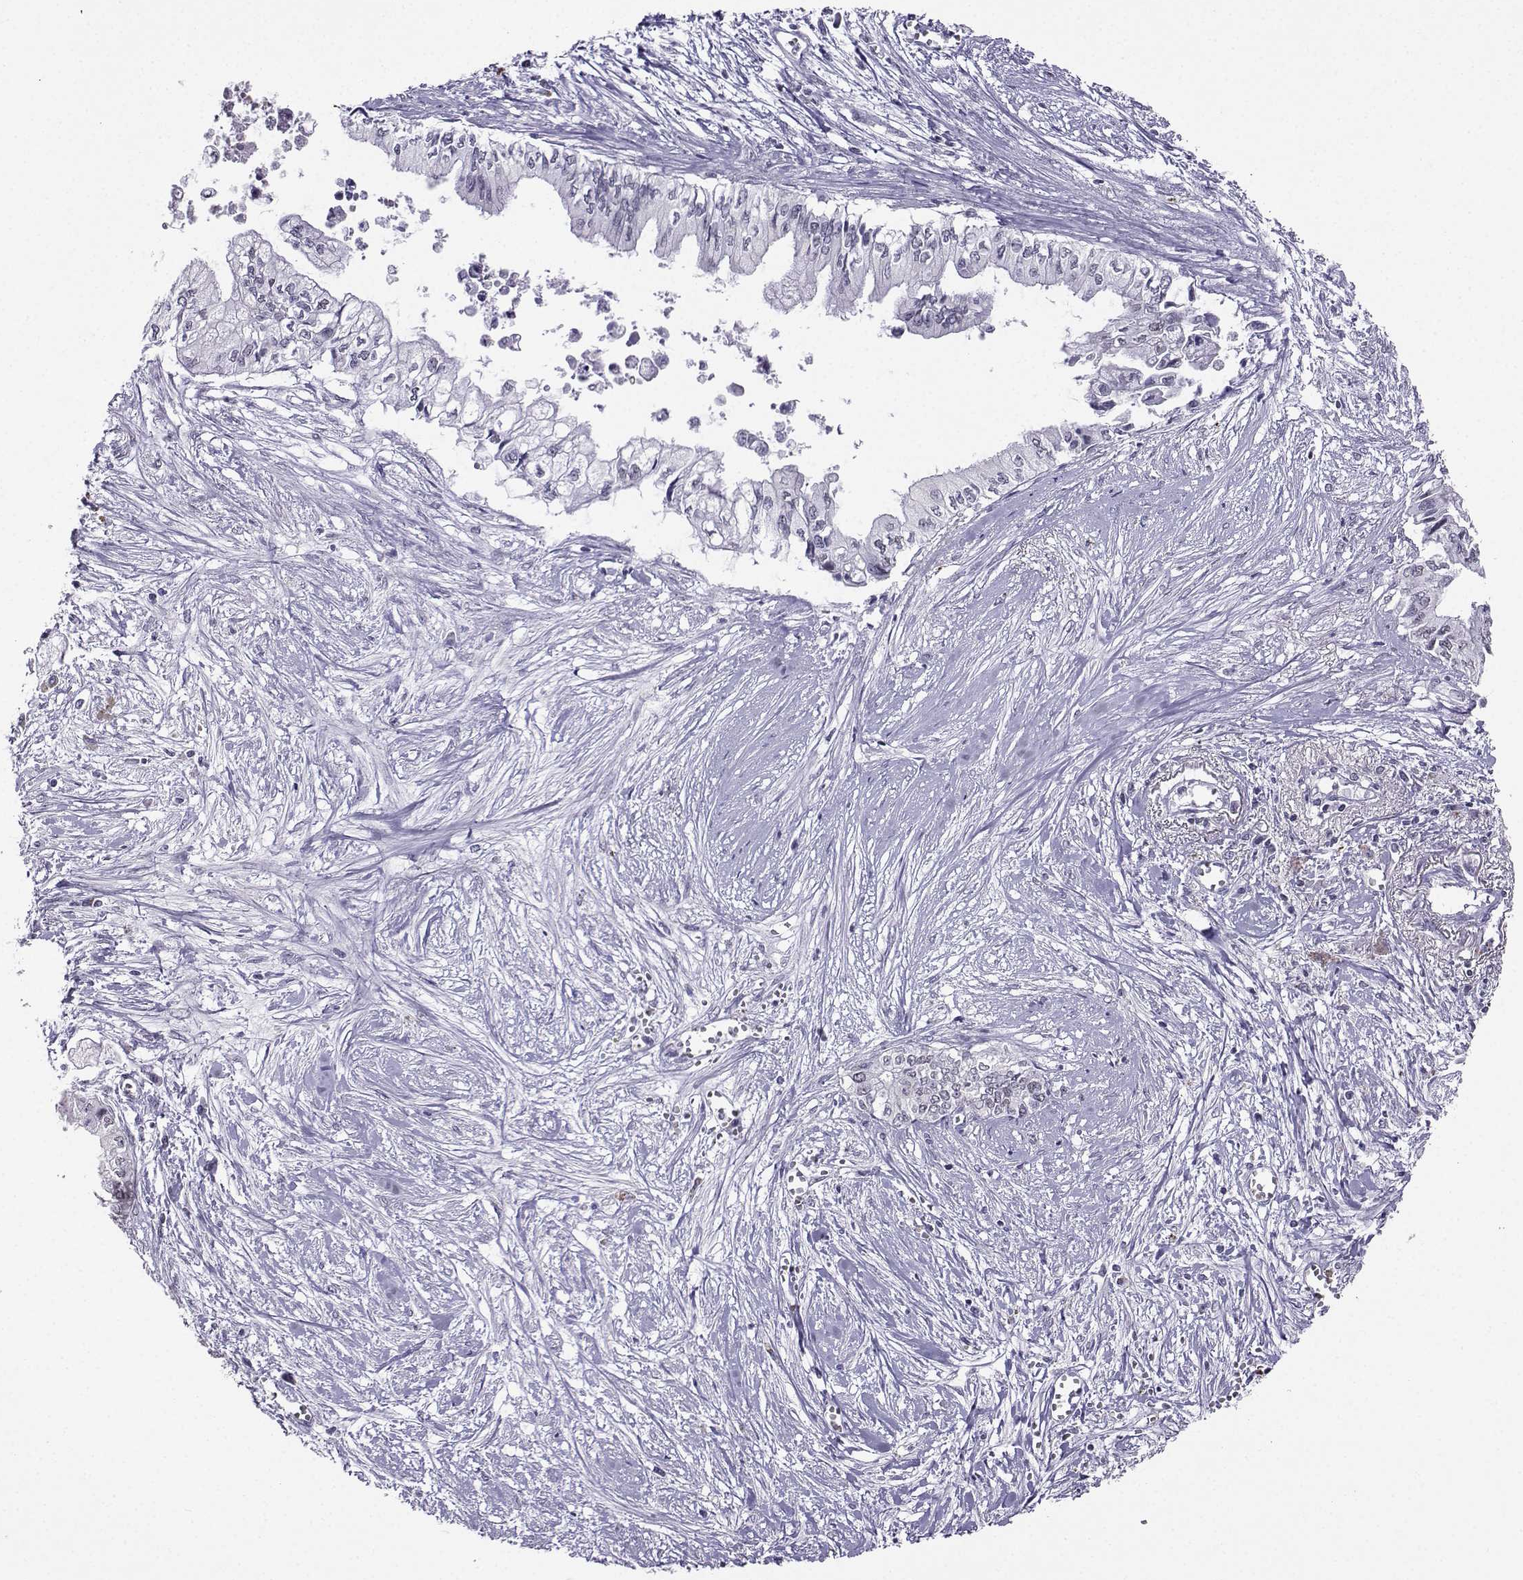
{"staining": {"intensity": "negative", "quantity": "none", "location": "none"}, "tissue": "pancreatic cancer", "cell_type": "Tumor cells", "image_type": "cancer", "snomed": [{"axis": "morphology", "description": "Adenocarcinoma, NOS"}, {"axis": "topography", "description": "Pancreas"}], "caption": "Immunohistochemical staining of human pancreatic cancer (adenocarcinoma) displays no significant positivity in tumor cells.", "gene": "LRFN2", "patient": {"sex": "female", "age": 61}}